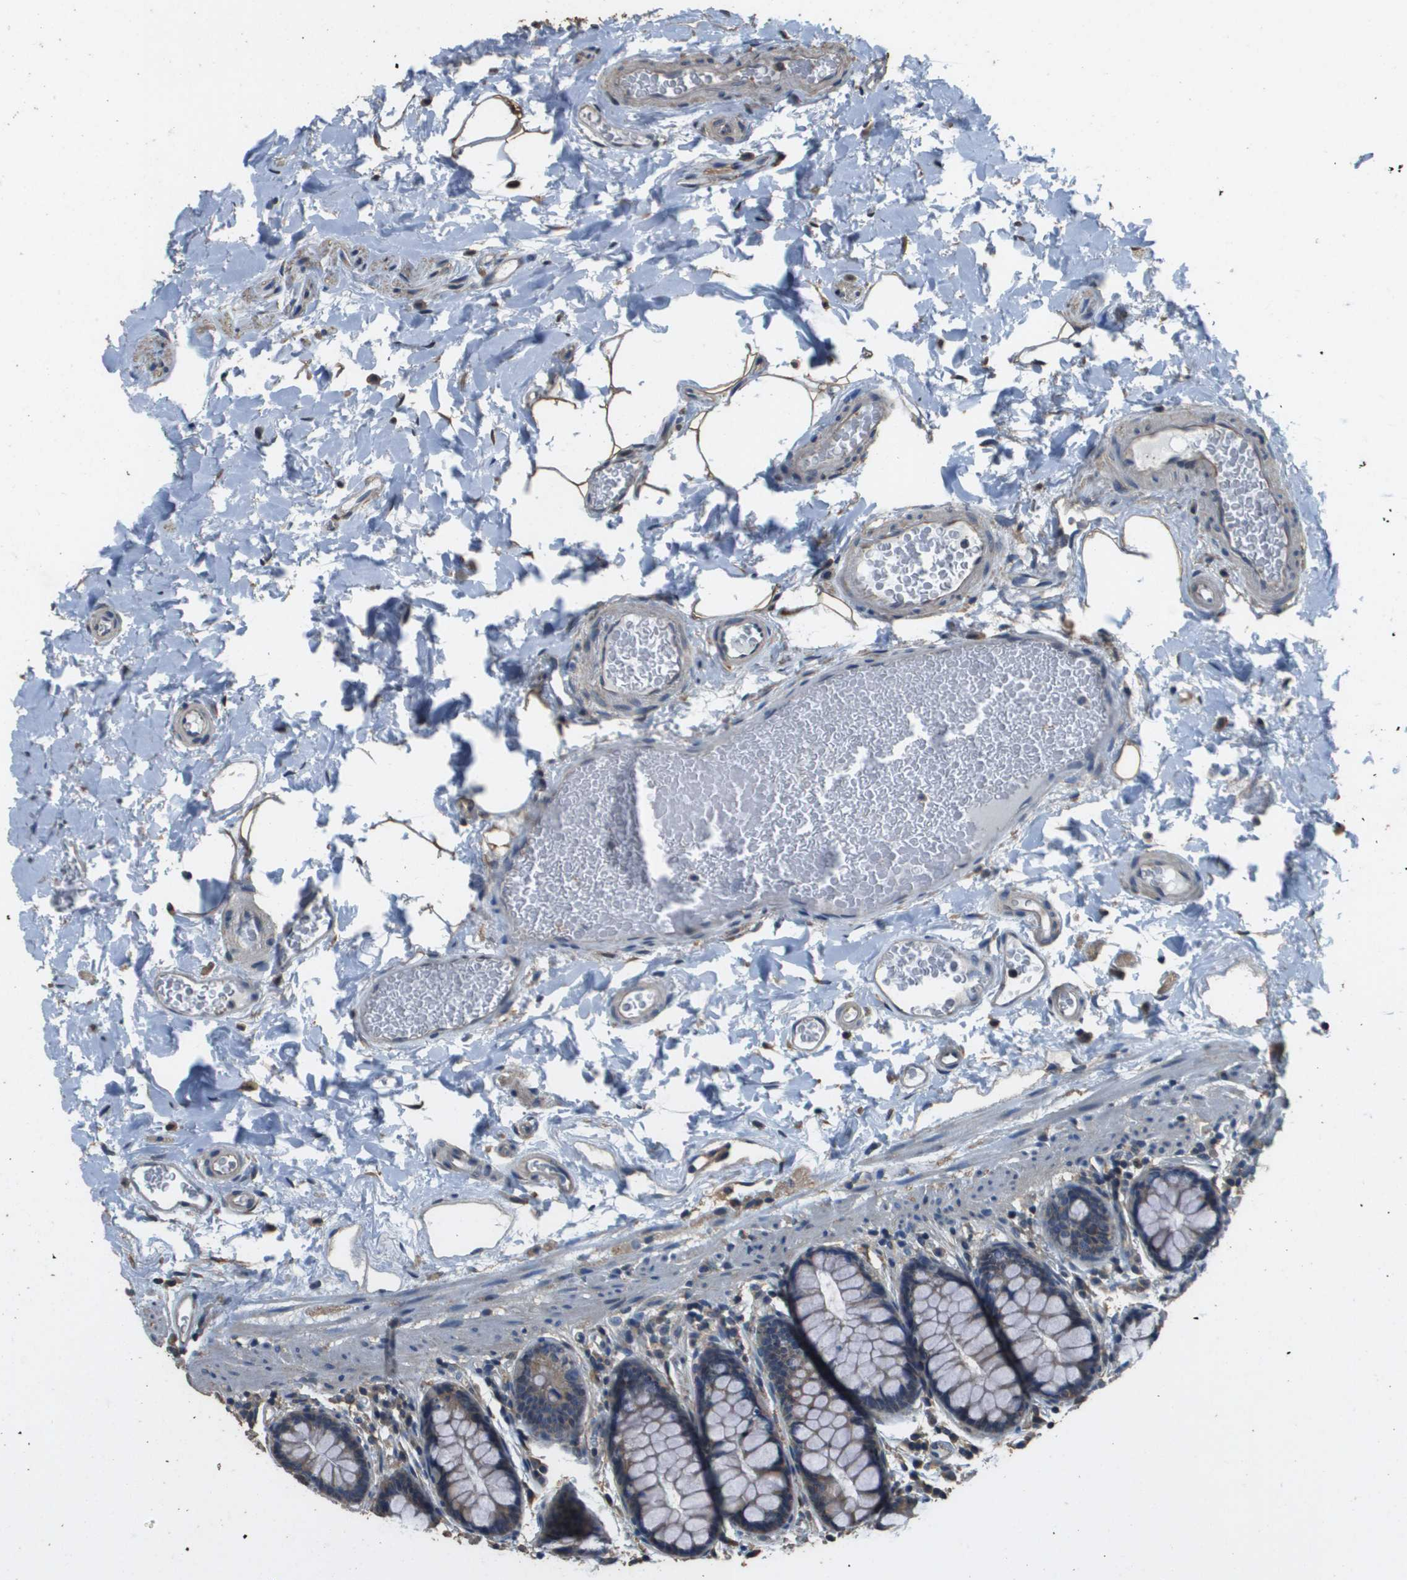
{"staining": {"intensity": "weak", "quantity": ">75%", "location": "cytoplasmic/membranous"}, "tissue": "colon", "cell_type": "Endothelial cells", "image_type": "normal", "snomed": [{"axis": "morphology", "description": "Normal tissue, NOS"}, {"axis": "topography", "description": "Colon"}], "caption": "Brown immunohistochemical staining in benign human colon shows weak cytoplasmic/membranous expression in about >75% of endothelial cells.", "gene": "RAB6B", "patient": {"sex": "female", "age": 80}}